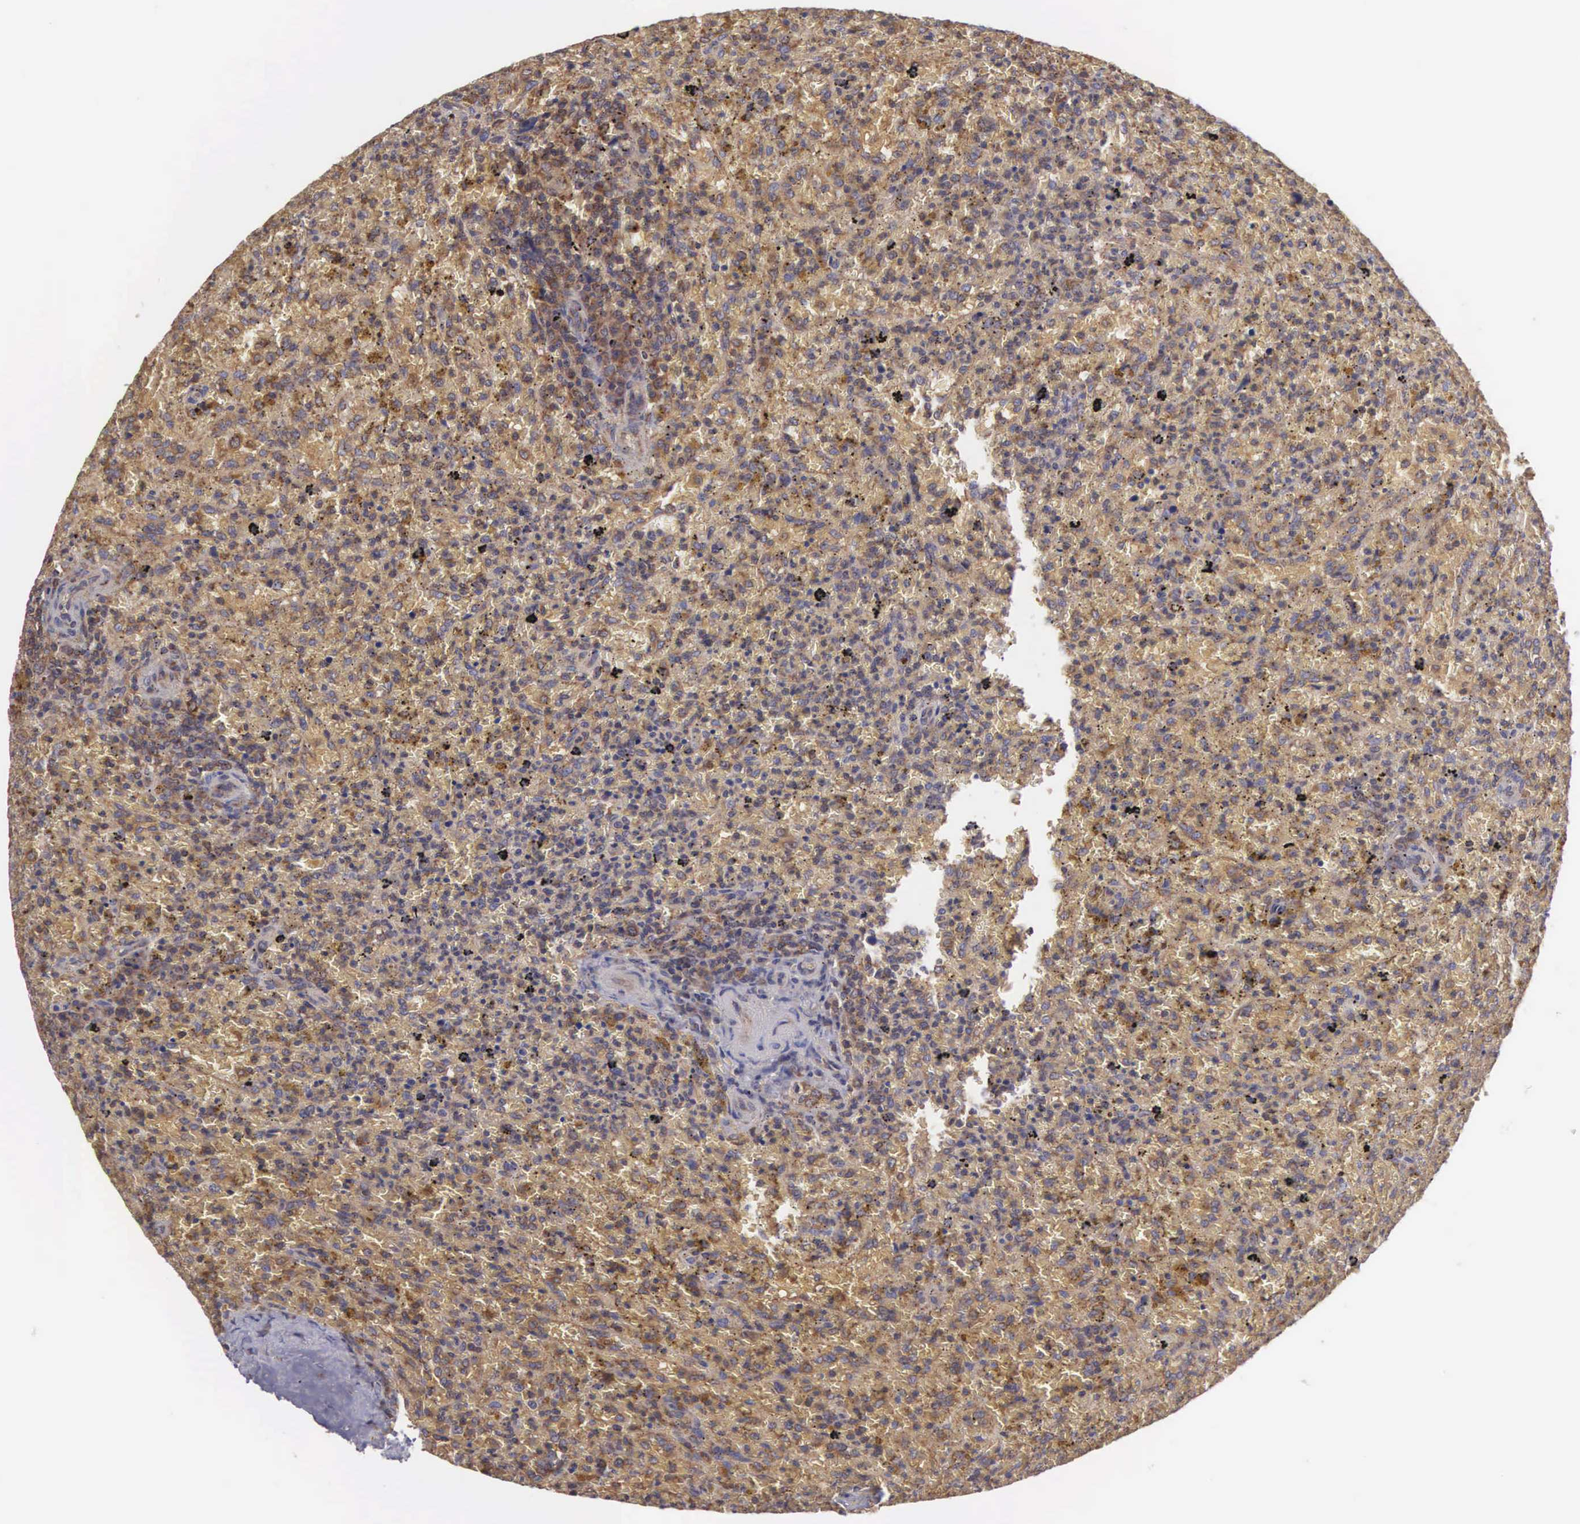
{"staining": {"intensity": "moderate", "quantity": ">75%", "location": "cytoplasmic/membranous"}, "tissue": "lymphoma", "cell_type": "Tumor cells", "image_type": "cancer", "snomed": [{"axis": "morphology", "description": "Malignant lymphoma, non-Hodgkin's type, High grade"}, {"axis": "topography", "description": "Spleen"}, {"axis": "topography", "description": "Lymph node"}], "caption": "Moderate cytoplasmic/membranous staining for a protein is appreciated in about >75% of tumor cells of lymphoma using immunohistochemistry.", "gene": "DHRS1", "patient": {"sex": "female", "age": 70}}